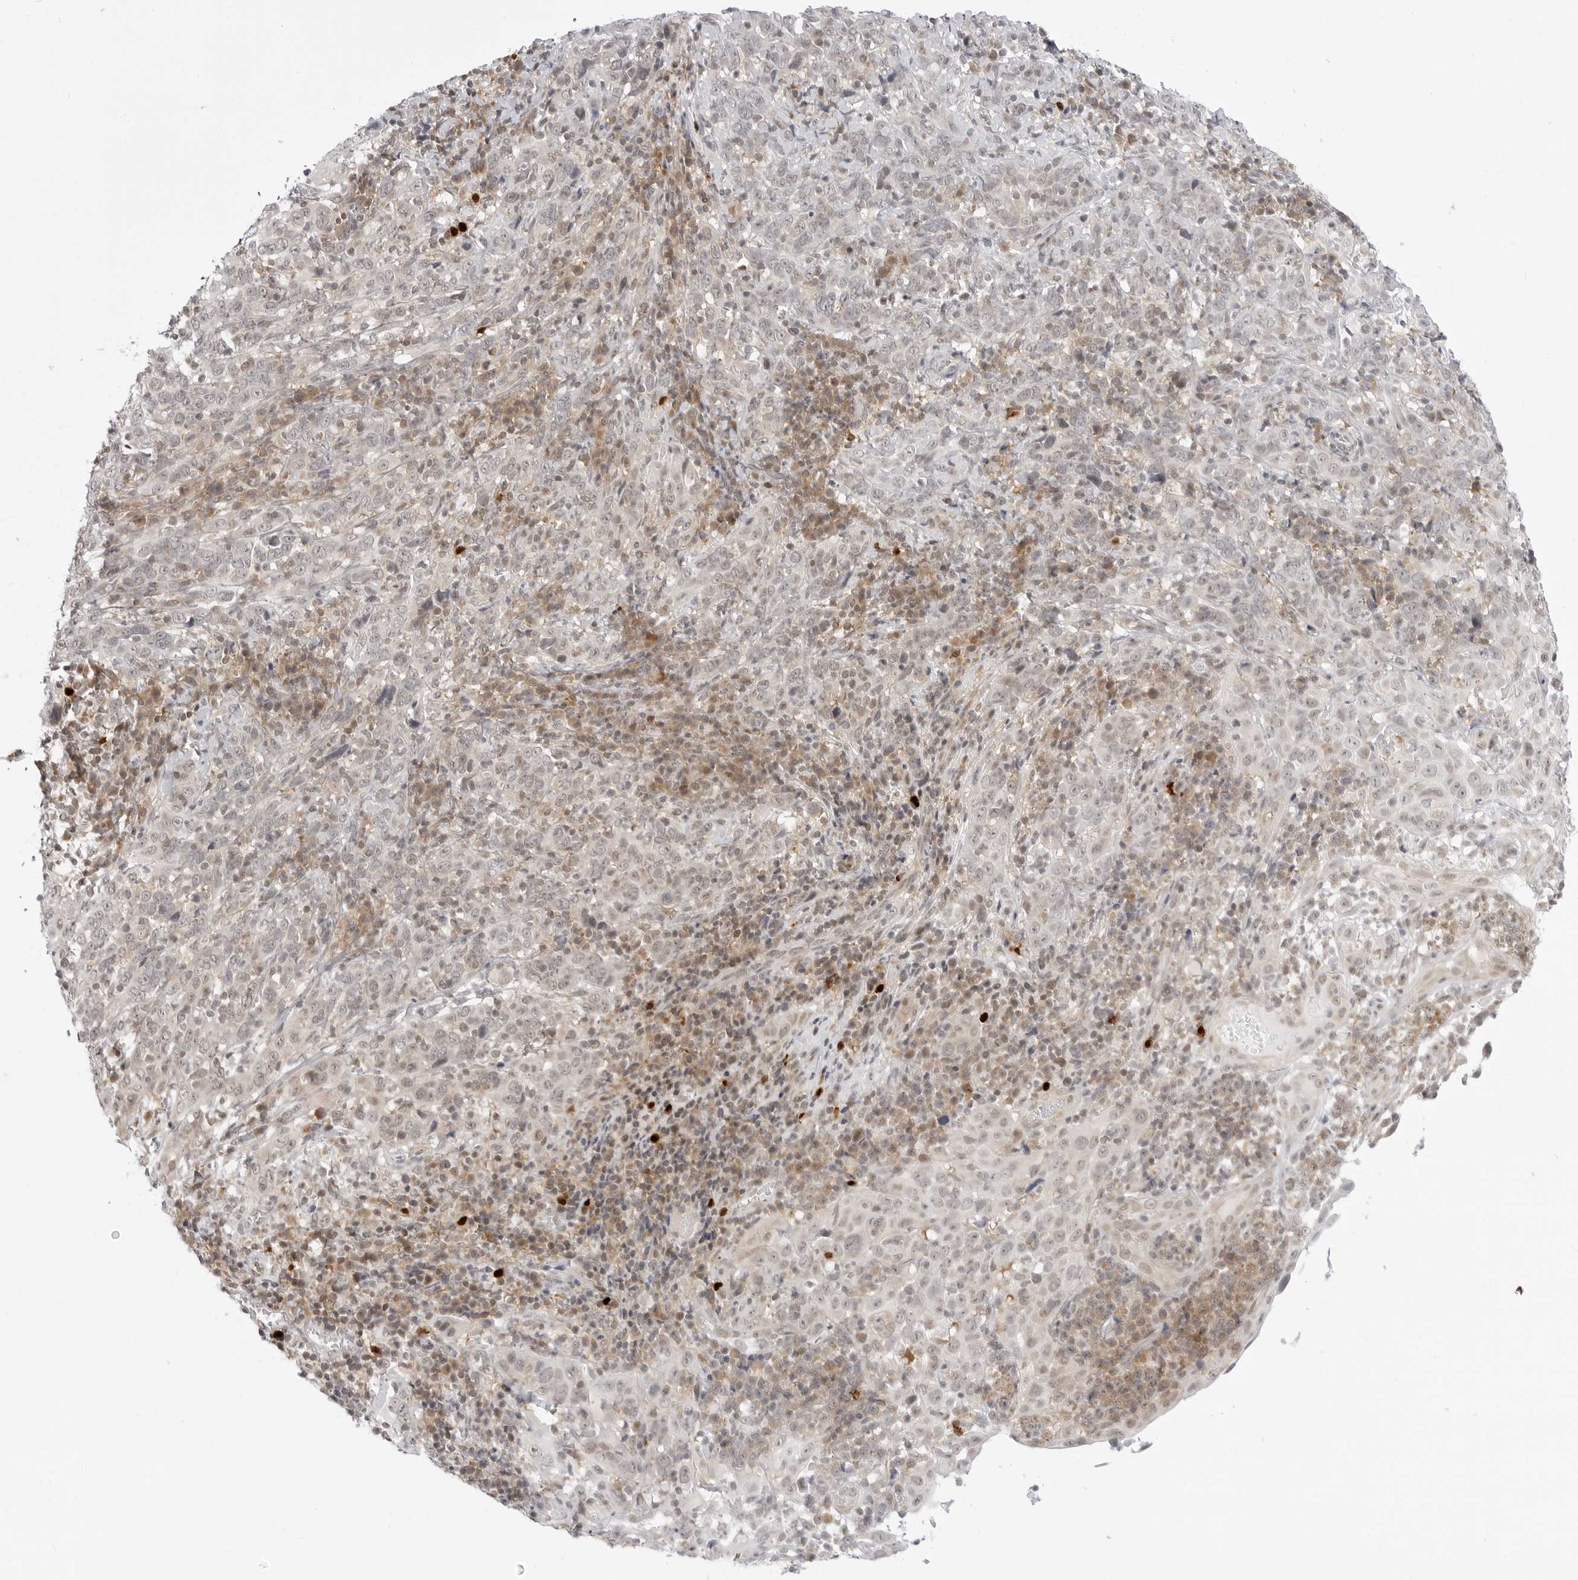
{"staining": {"intensity": "negative", "quantity": "none", "location": "none"}, "tissue": "cervical cancer", "cell_type": "Tumor cells", "image_type": "cancer", "snomed": [{"axis": "morphology", "description": "Squamous cell carcinoma, NOS"}, {"axis": "topography", "description": "Cervix"}], "caption": "Tumor cells are negative for brown protein staining in cervical cancer. (Brightfield microscopy of DAB immunohistochemistry at high magnification).", "gene": "PPP2R5C", "patient": {"sex": "female", "age": 46}}